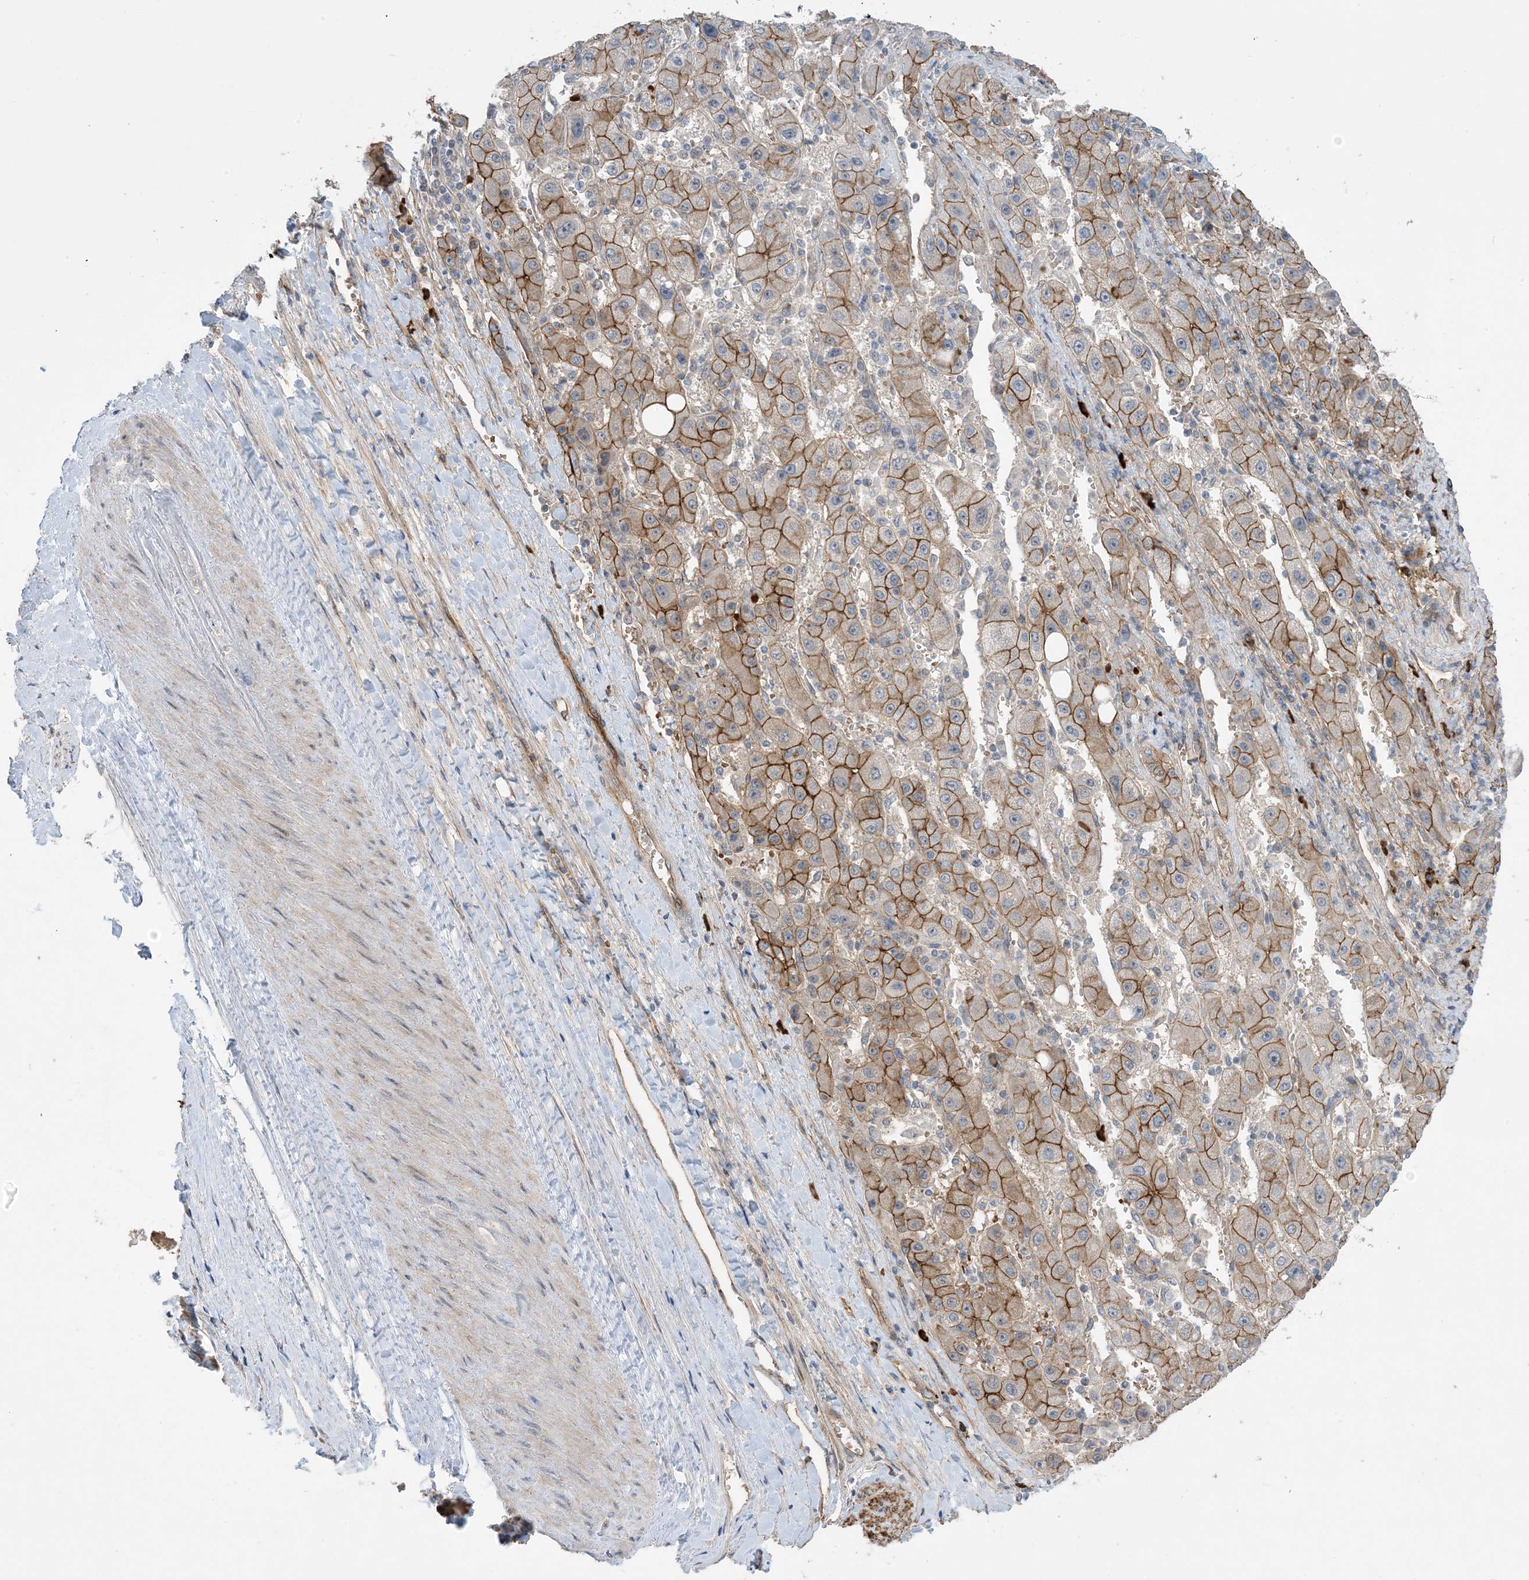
{"staining": {"intensity": "moderate", "quantity": ">75%", "location": "cytoplasmic/membranous"}, "tissue": "liver cancer", "cell_type": "Tumor cells", "image_type": "cancer", "snomed": [{"axis": "morphology", "description": "Carcinoma, Hepatocellular, NOS"}, {"axis": "topography", "description": "Liver"}], "caption": "Liver hepatocellular carcinoma stained for a protein (brown) exhibits moderate cytoplasmic/membranous positive staining in approximately >75% of tumor cells.", "gene": "AOC1", "patient": {"sex": "female", "age": 73}}